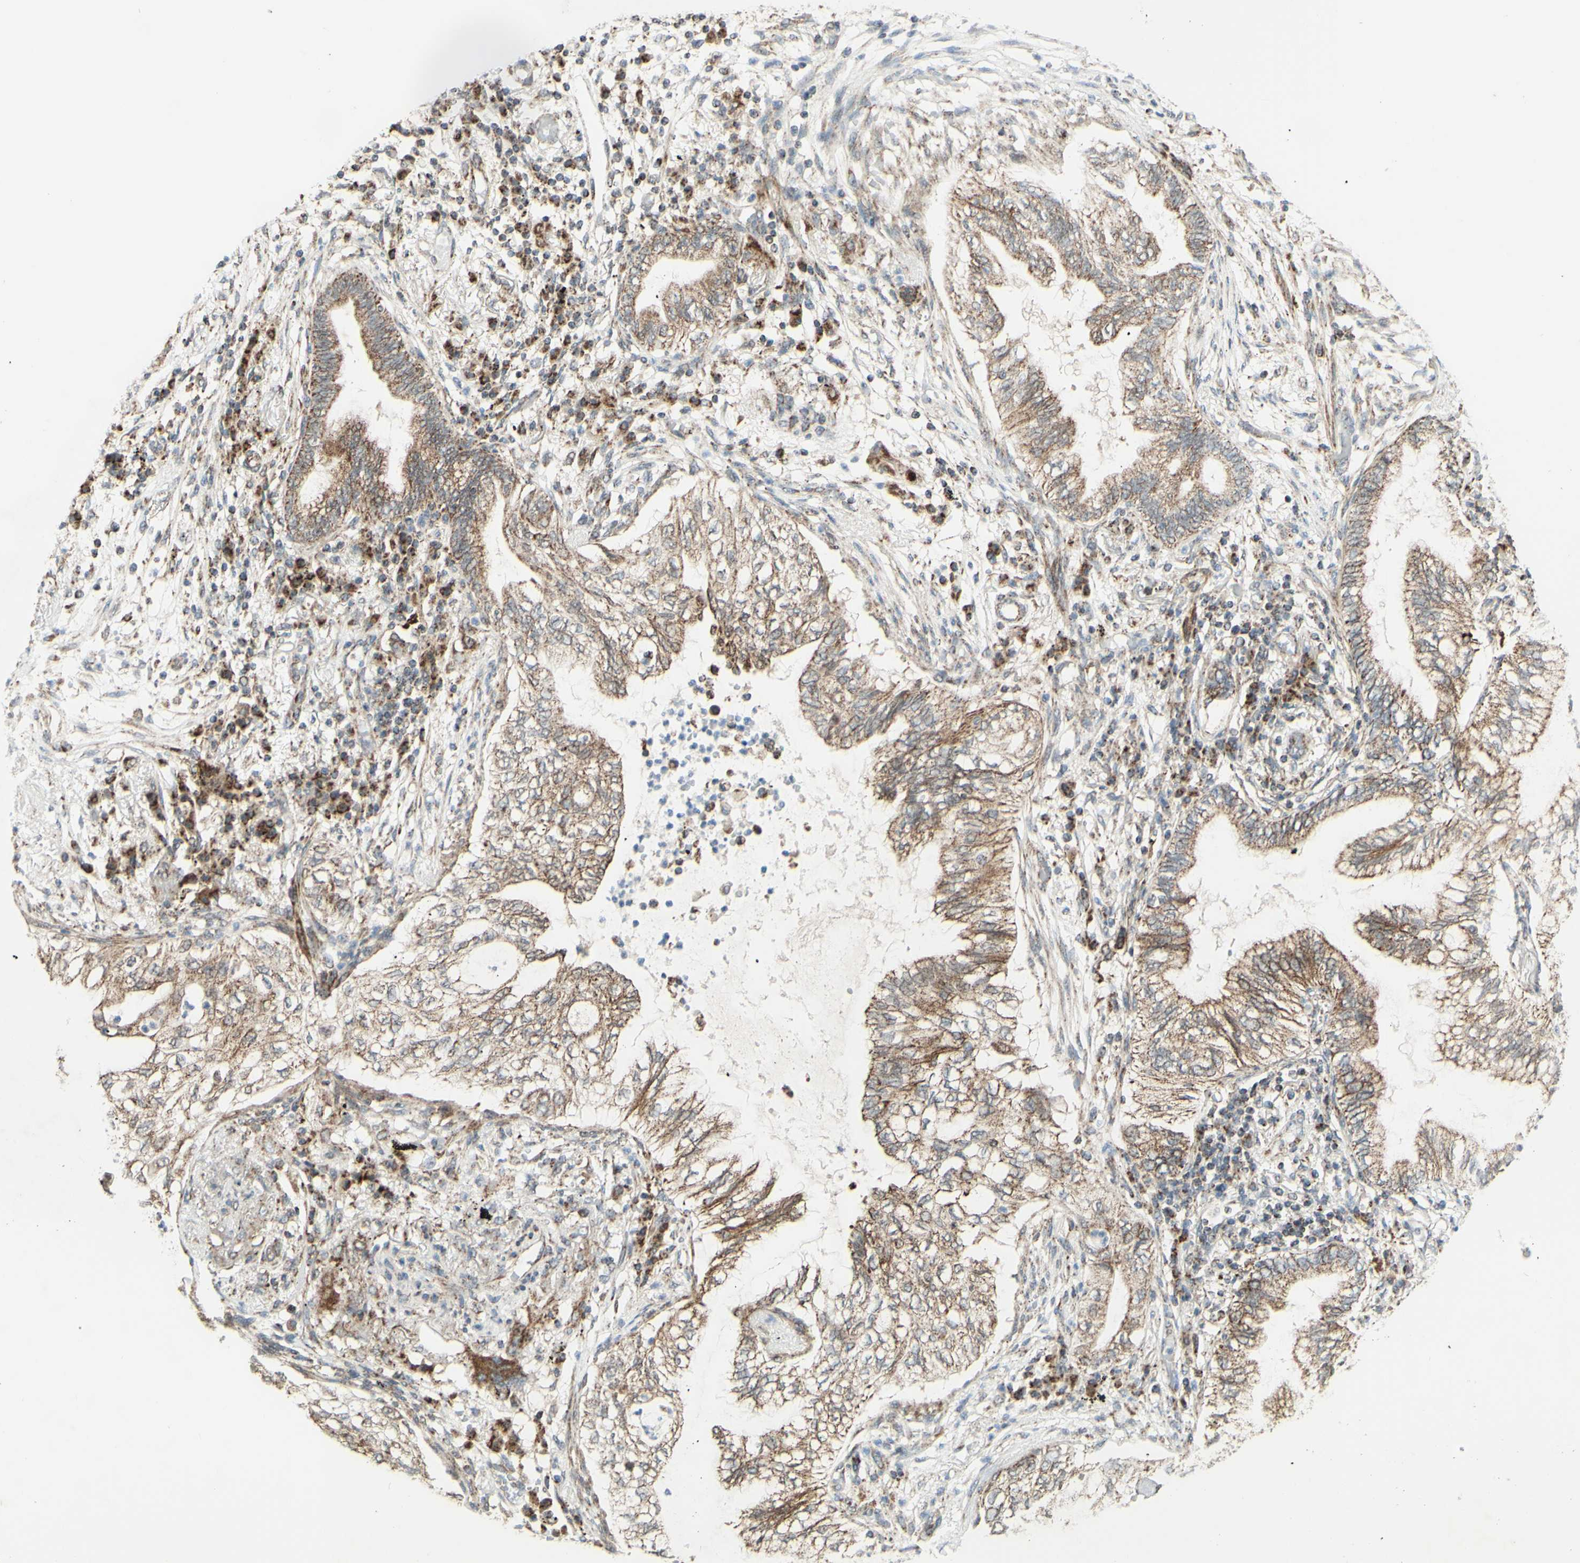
{"staining": {"intensity": "moderate", "quantity": ">75%", "location": "cytoplasmic/membranous"}, "tissue": "lung cancer", "cell_type": "Tumor cells", "image_type": "cancer", "snomed": [{"axis": "morphology", "description": "Normal tissue, NOS"}, {"axis": "morphology", "description": "Adenocarcinoma, NOS"}, {"axis": "topography", "description": "Bronchus"}, {"axis": "topography", "description": "Lung"}], "caption": "Lung cancer stained with a brown dye displays moderate cytoplasmic/membranous positive staining in about >75% of tumor cells.", "gene": "DHRS3", "patient": {"sex": "female", "age": 70}}